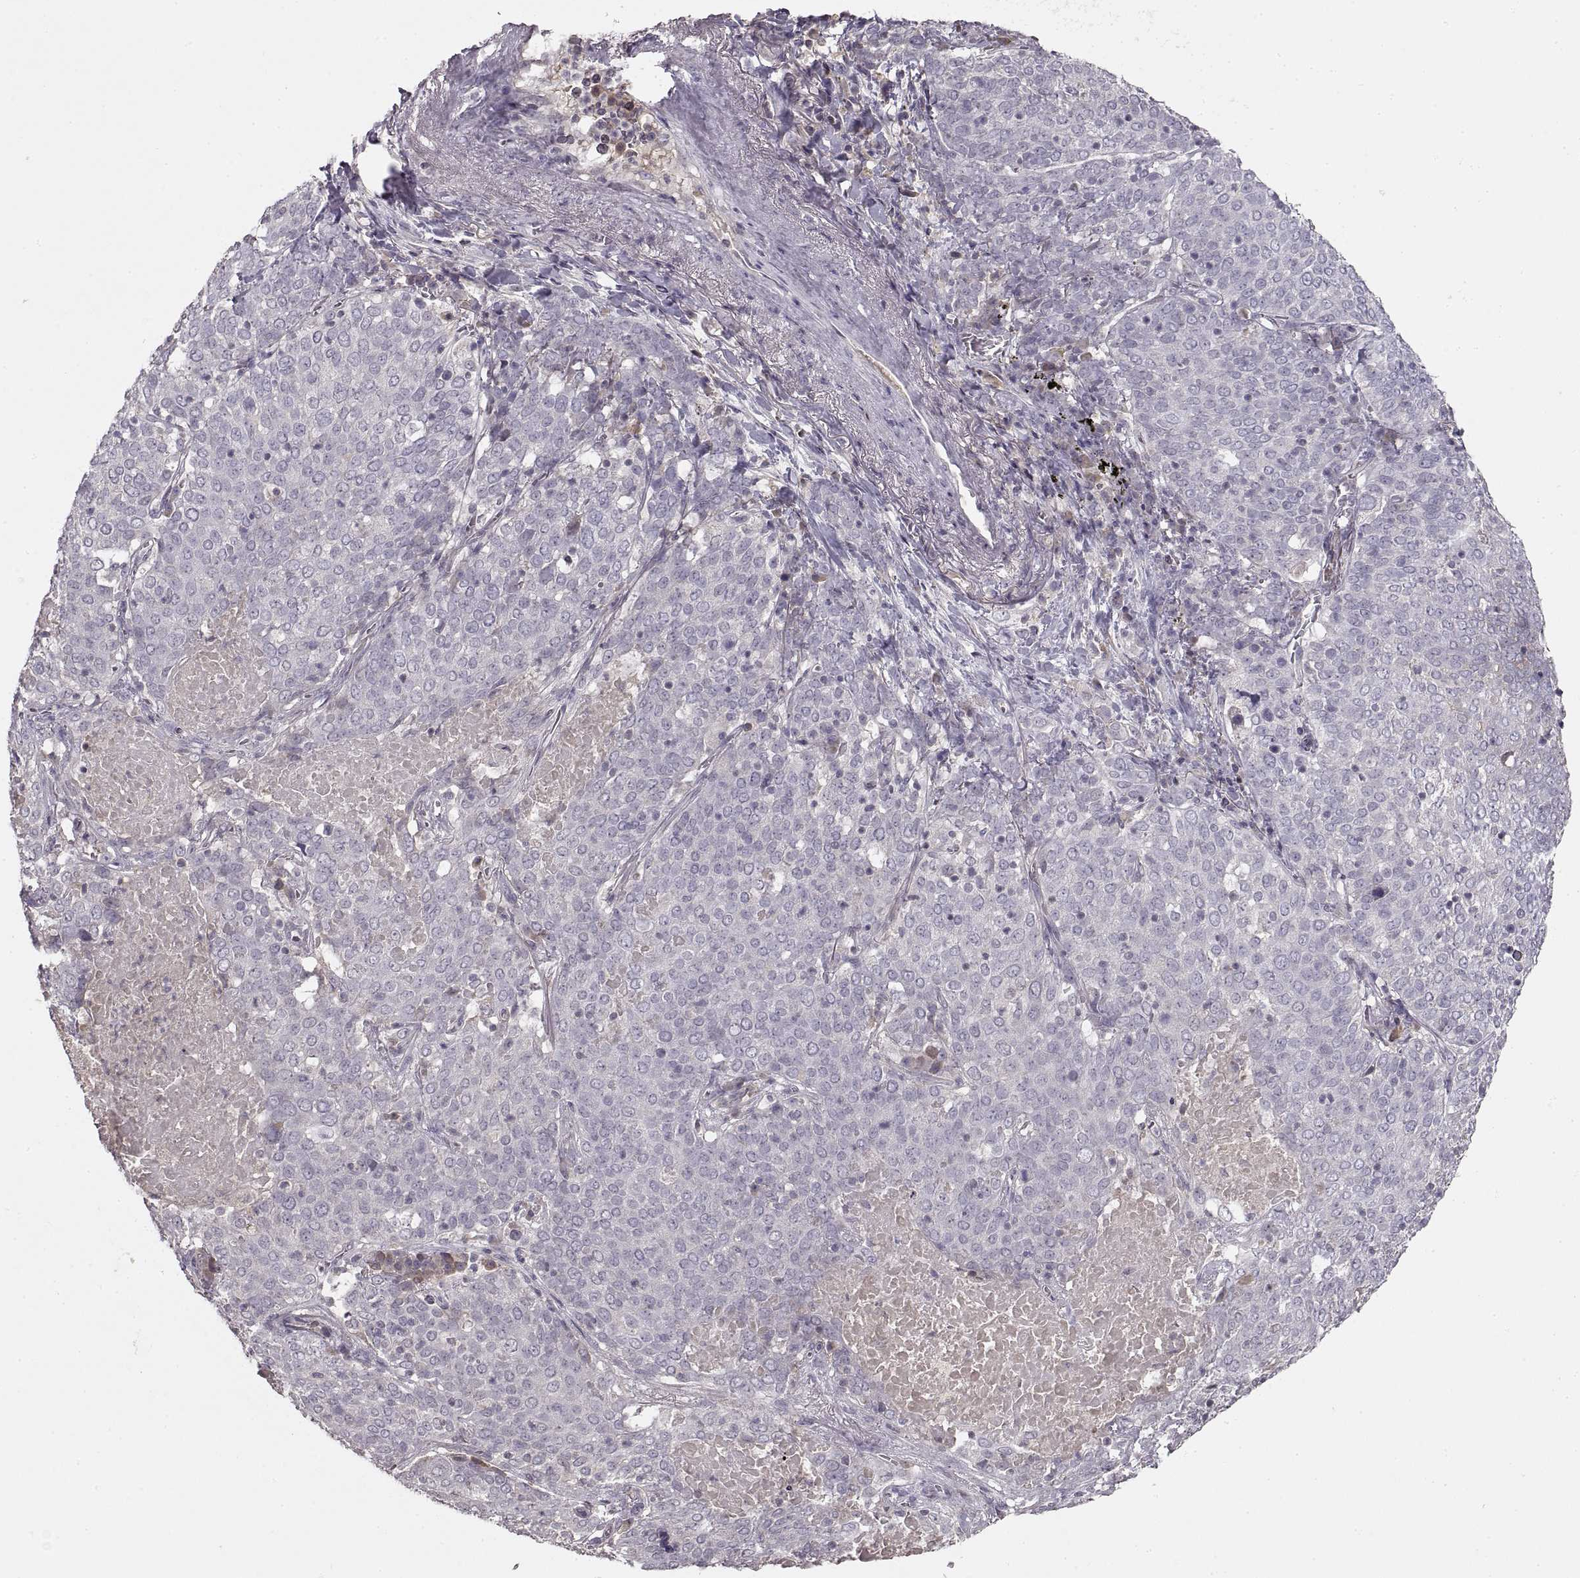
{"staining": {"intensity": "negative", "quantity": "none", "location": "none"}, "tissue": "lung cancer", "cell_type": "Tumor cells", "image_type": "cancer", "snomed": [{"axis": "morphology", "description": "Squamous cell carcinoma, NOS"}, {"axis": "topography", "description": "Lung"}], "caption": "The micrograph demonstrates no staining of tumor cells in lung cancer (squamous cell carcinoma). (DAB IHC, high magnification).", "gene": "ADAM11", "patient": {"sex": "male", "age": 82}}